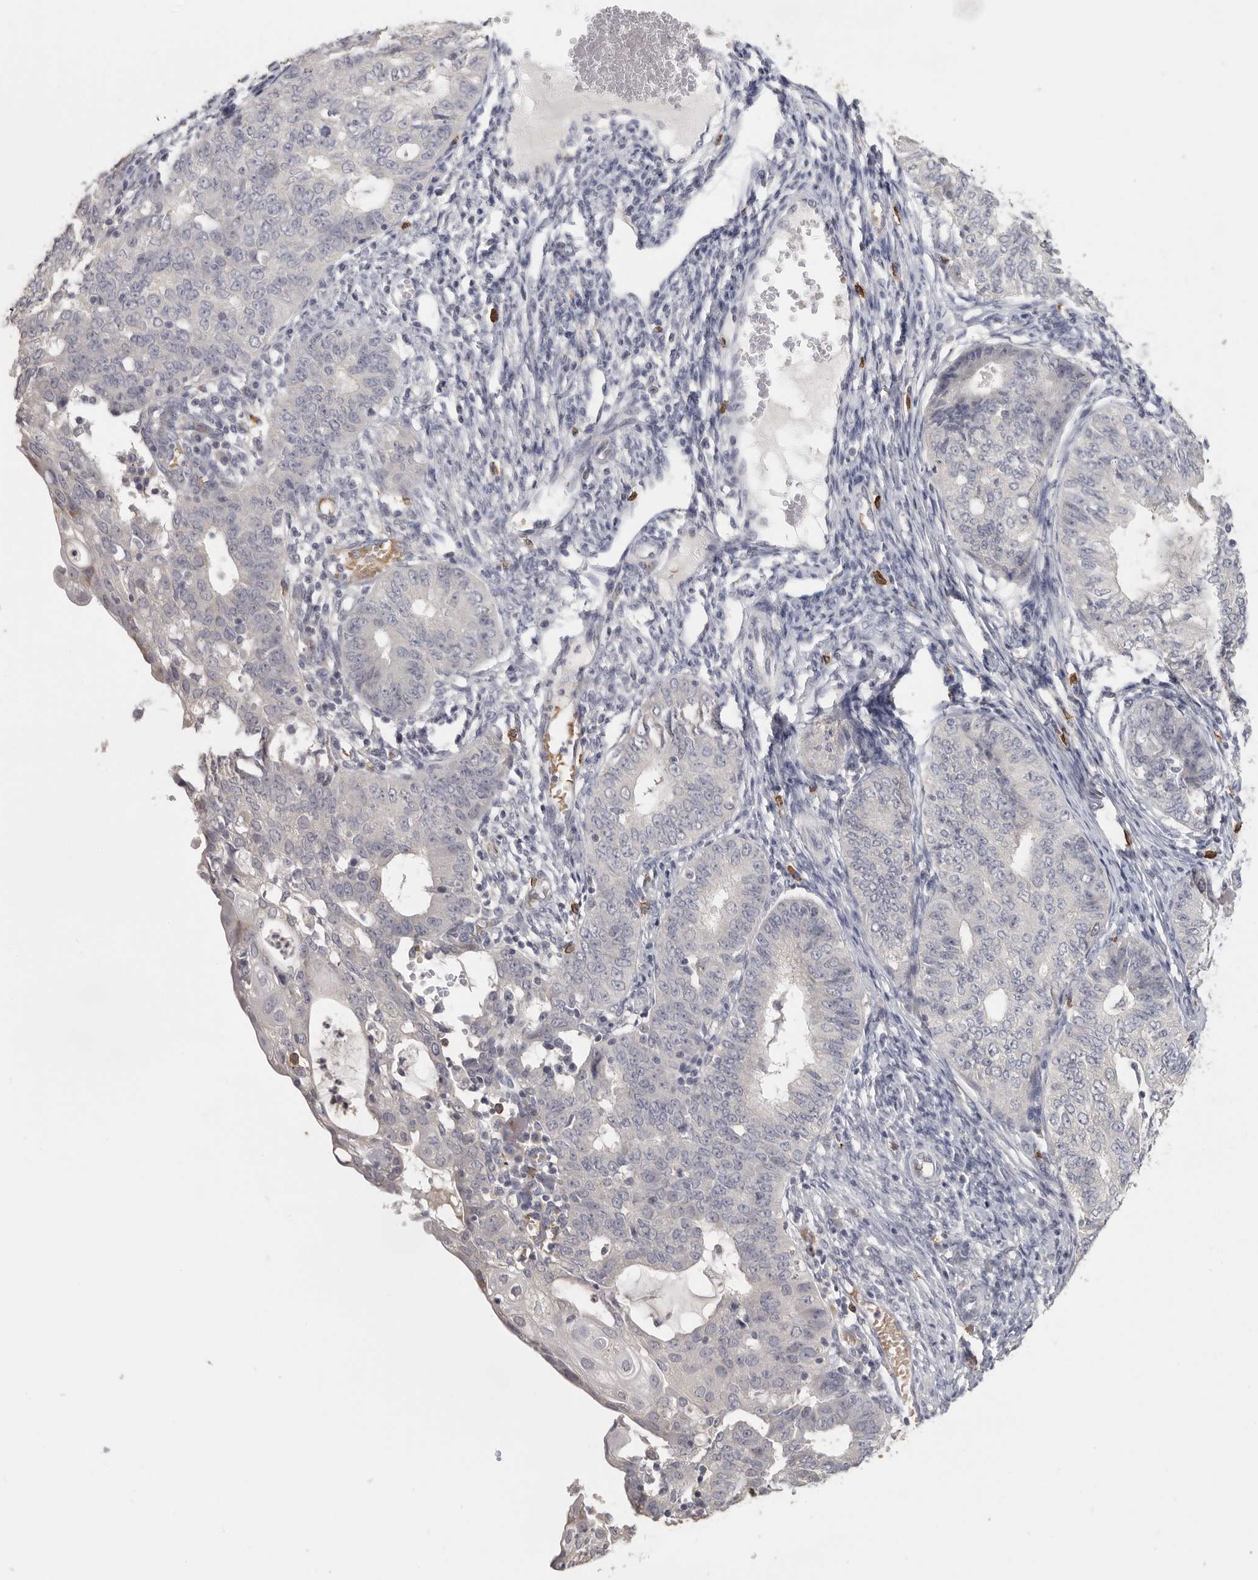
{"staining": {"intensity": "negative", "quantity": "none", "location": "none"}, "tissue": "endometrial cancer", "cell_type": "Tumor cells", "image_type": "cancer", "snomed": [{"axis": "morphology", "description": "Adenocarcinoma, NOS"}, {"axis": "topography", "description": "Endometrium"}], "caption": "IHC image of human endometrial cancer (adenocarcinoma) stained for a protein (brown), which reveals no expression in tumor cells. Nuclei are stained in blue.", "gene": "DNAJC11", "patient": {"sex": "female", "age": 32}}